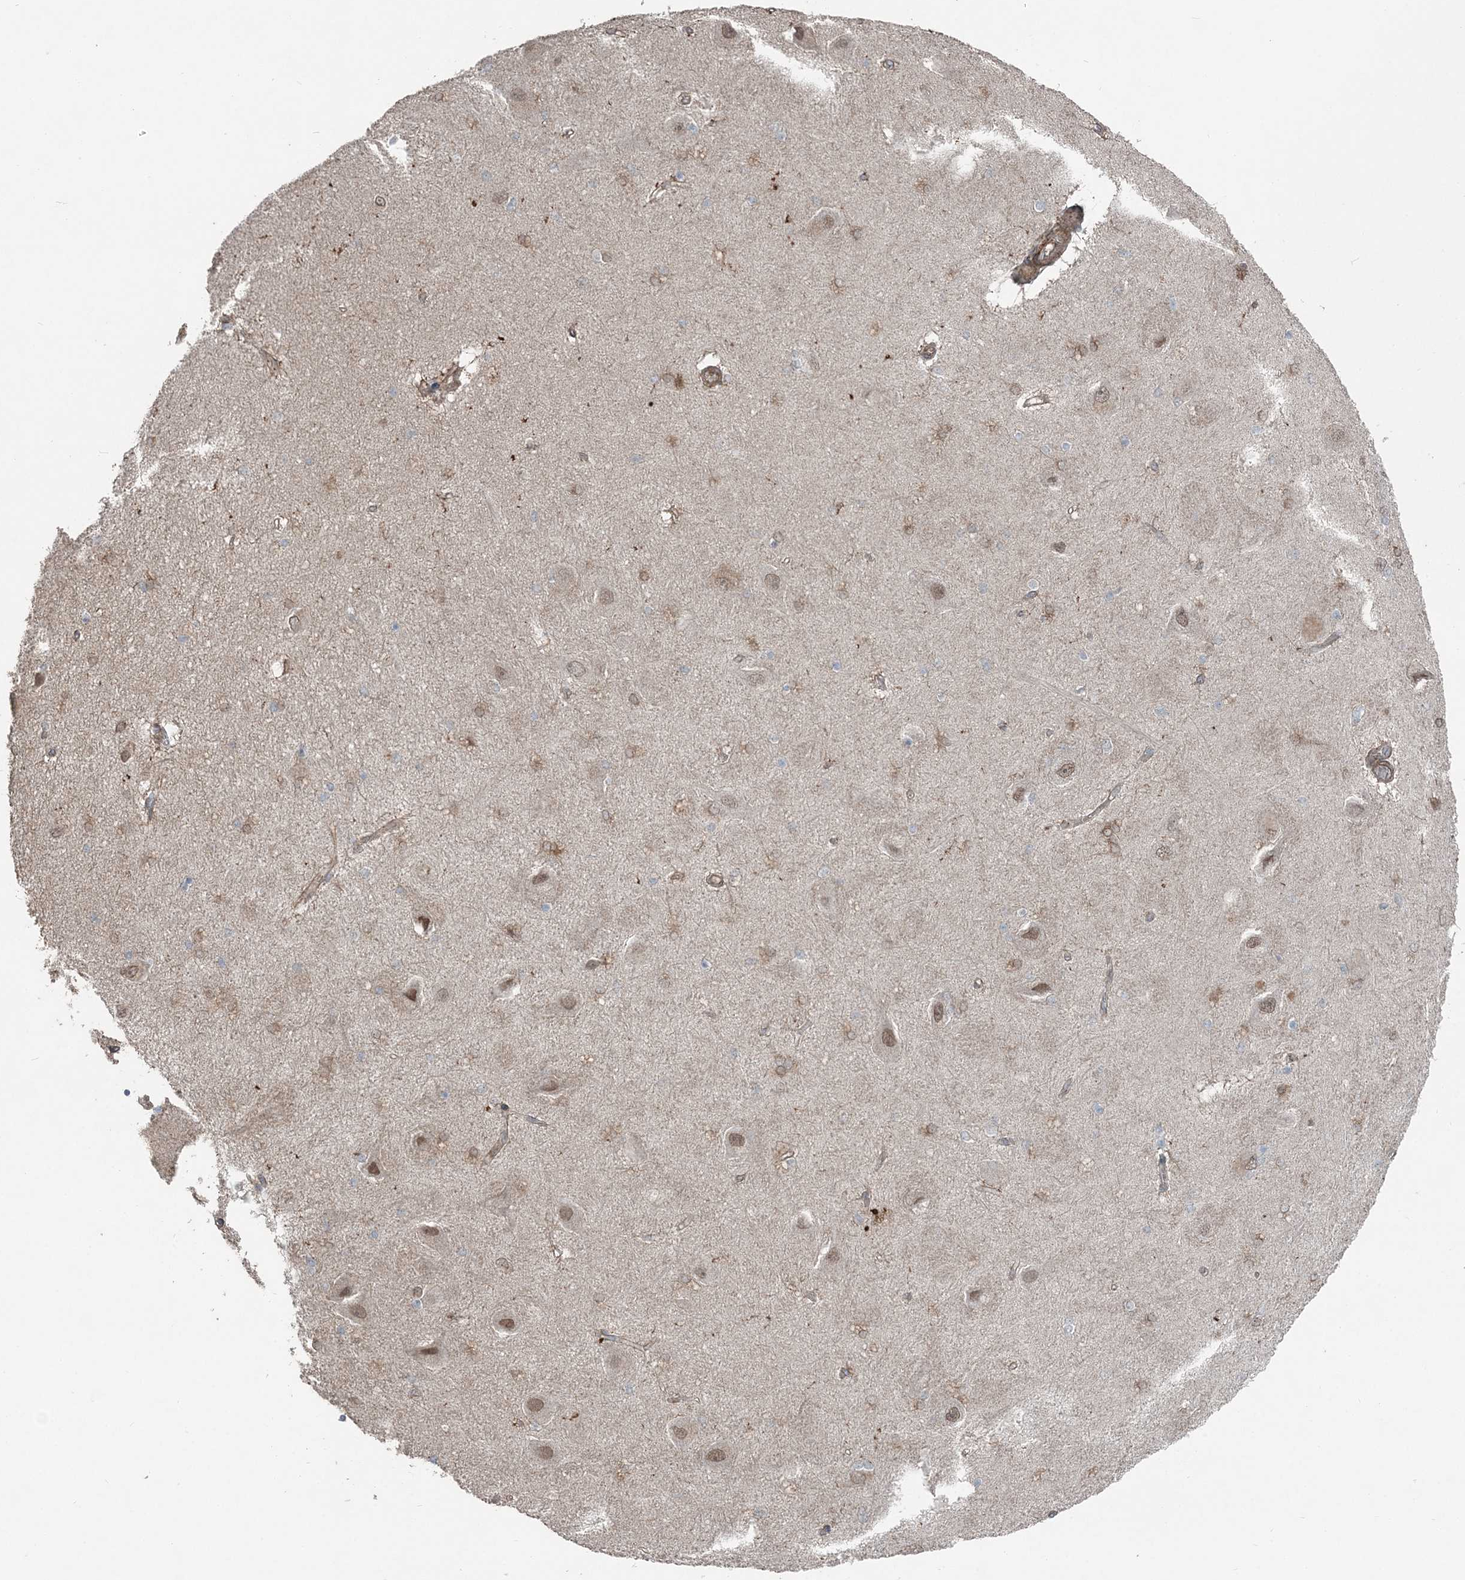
{"staining": {"intensity": "weak", "quantity": "25%-75%", "location": "nuclear"}, "tissue": "hippocampus", "cell_type": "Glial cells", "image_type": "normal", "snomed": [{"axis": "morphology", "description": "Normal tissue, NOS"}, {"axis": "topography", "description": "Hippocampus"}], "caption": "The image demonstrates immunohistochemical staining of normal hippocampus. There is weak nuclear staining is identified in about 25%-75% of glial cells.", "gene": "FBXL17", "patient": {"sex": "female", "age": 54}}